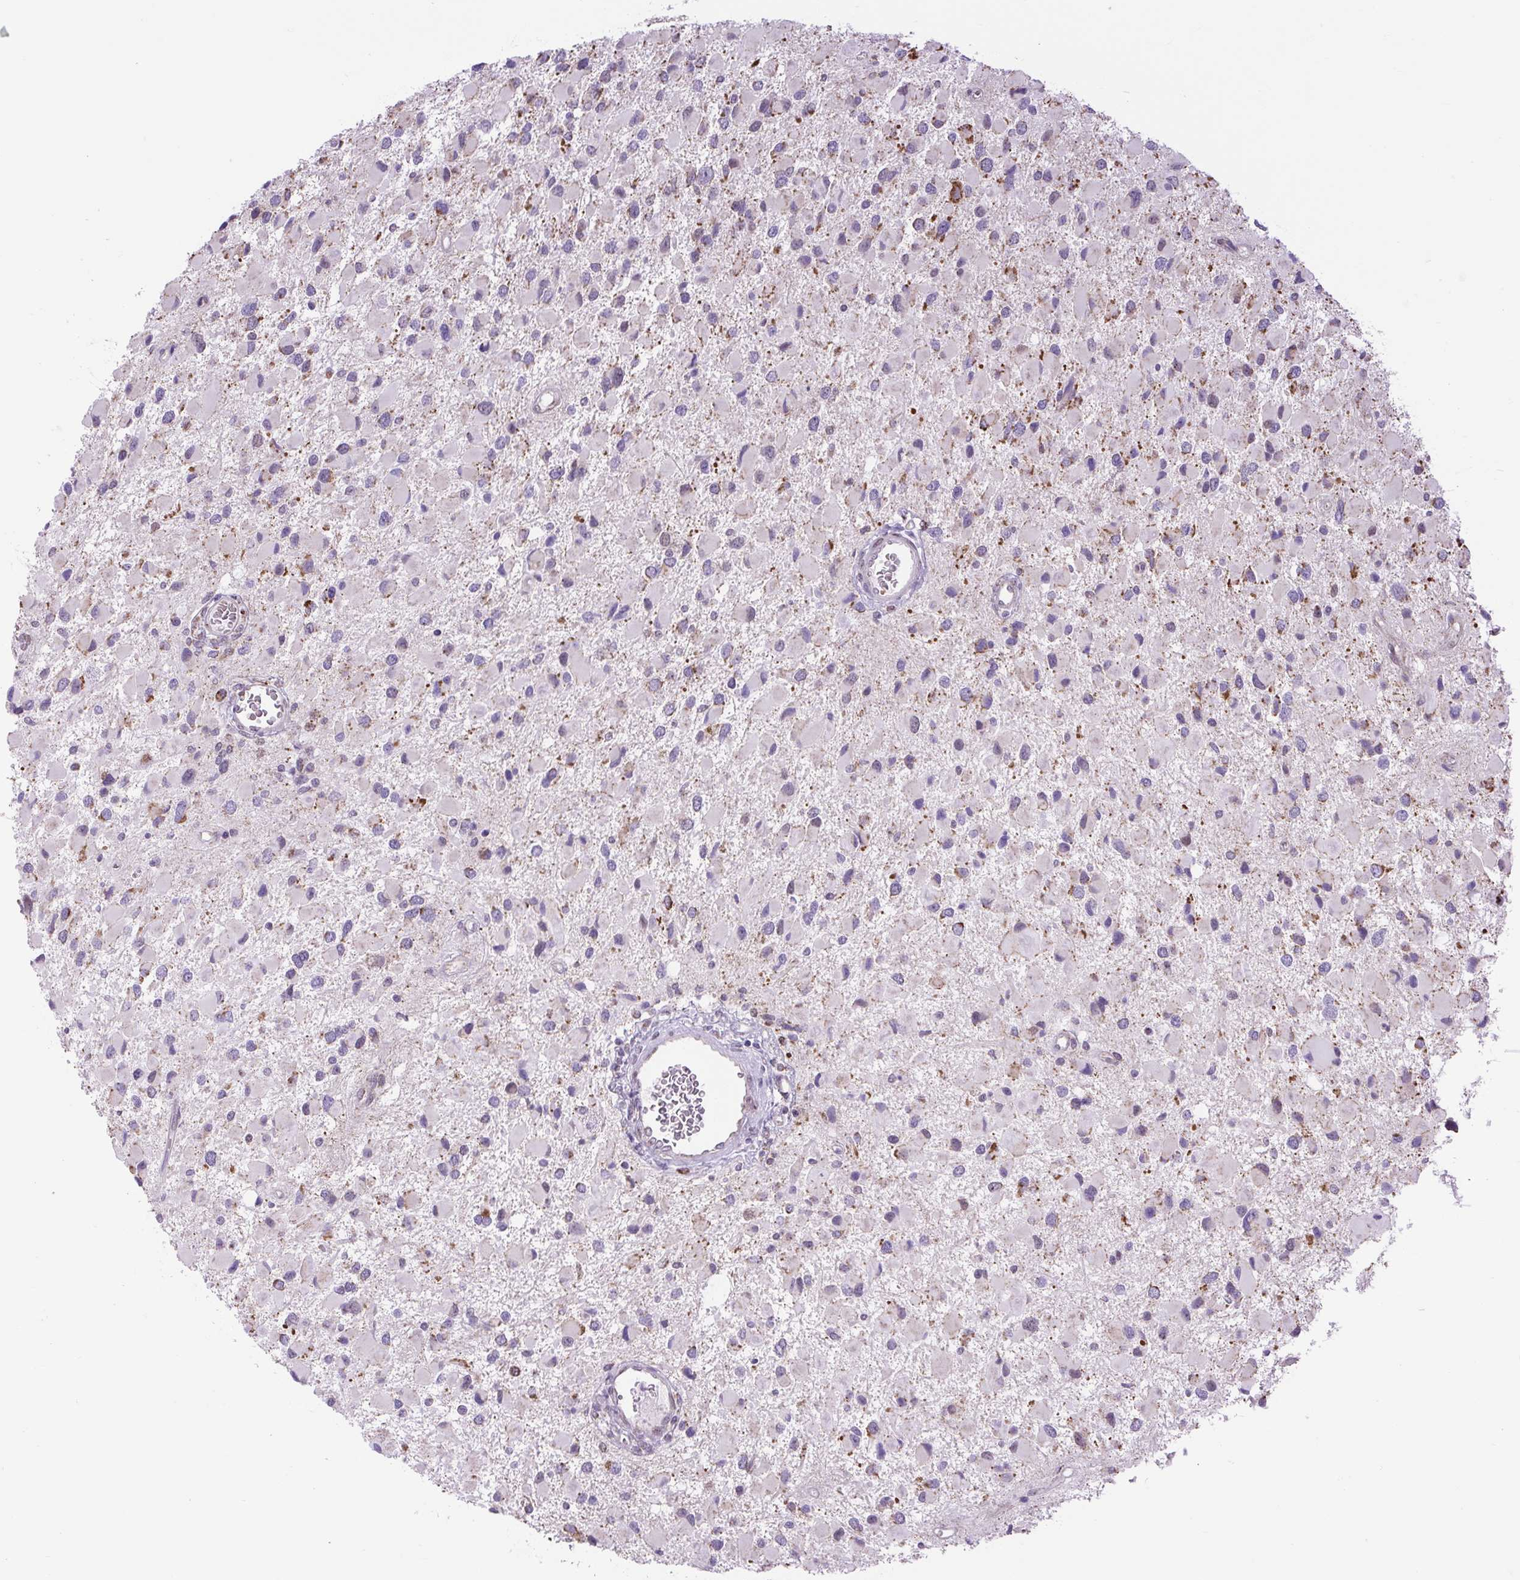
{"staining": {"intensity": "moderate", "quantity": "<25%", "location": "cytoplasmic/membranous"}, "tissue": "glioma", "cell_type": "Tumor cells", "image_type": "cancer", "snomed": [{"axis": "morphology", "description": "Glioma, malignant, High grade"}, {"axis": "topography", "description": "Brain"}], "caption": "Human glioma stained for a protein (brown) displays moderate cytoplasmic/membranous positive expression in about <25% of tumor cells.", "gene": "SCO2", "patient": {"sex": "male", "age": 53}}